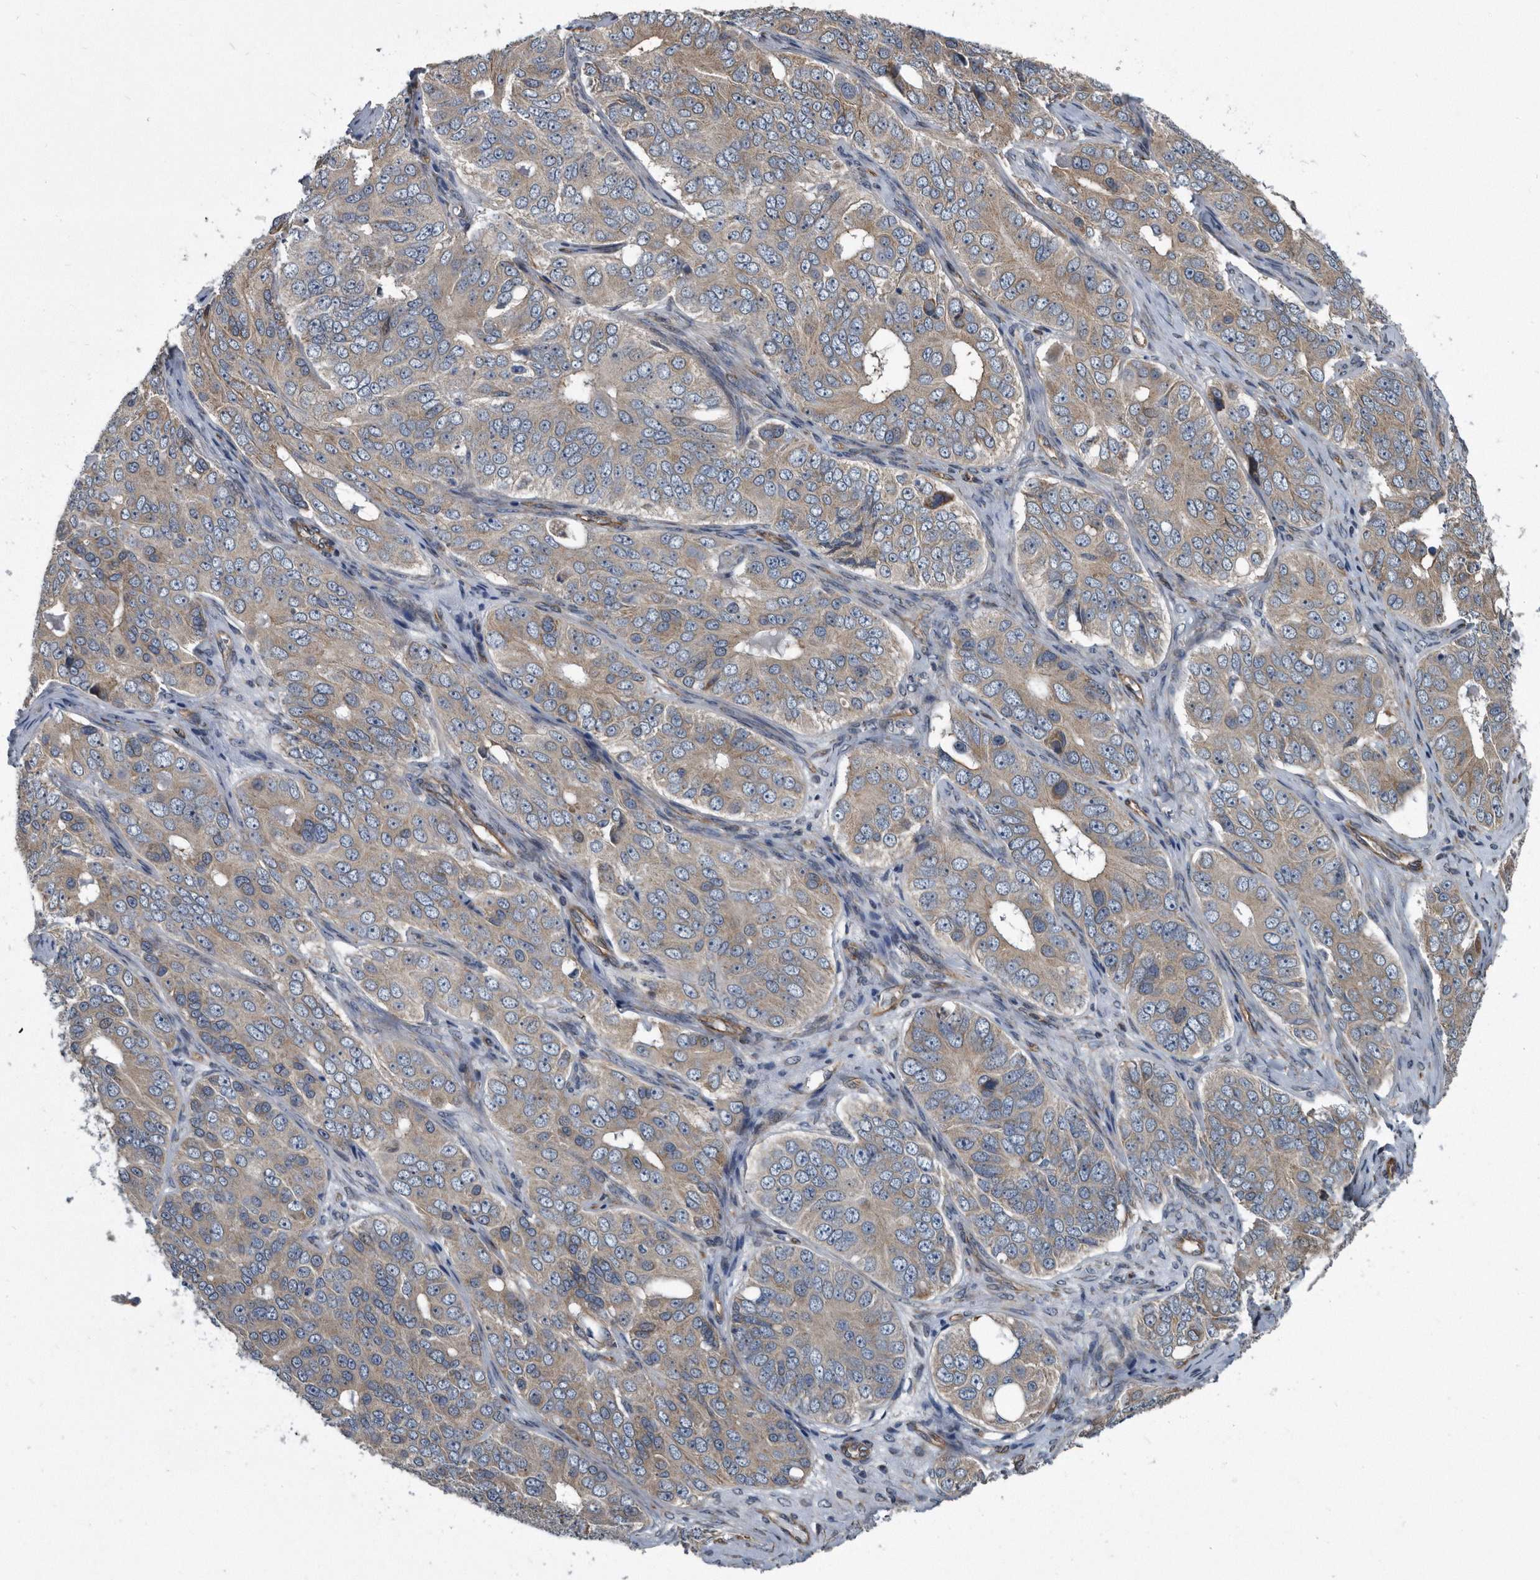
{"staining": {"intensity": "weak", "quantity": "25%-75%", "location": "cytoplasmic/membranous"}, "tissue": "ovarian cancer", "cell_type": "Tumor cells", "image_type": "cancer", "snomed": [{"axis": "morphology", "description": "Carcinoma, endometroid"}, {"axis": "topography", "description": "Ovary"}], "caption": "High-power microscopy captured an immunohistochemistry (IHC) histopathology image of endometroid carcinoma (ovarian), revealing weak cytoplasmic/membranous staining in about 25%-75% of tumor cells. (Stains: DAB (3,3'-diaminobenzidine) in brown, nuclei in blue, Microscopy: brightfield microscopy at high magnification).", "gene": "ARMCX1", "patient": {"sex": "female", "age": 51}}